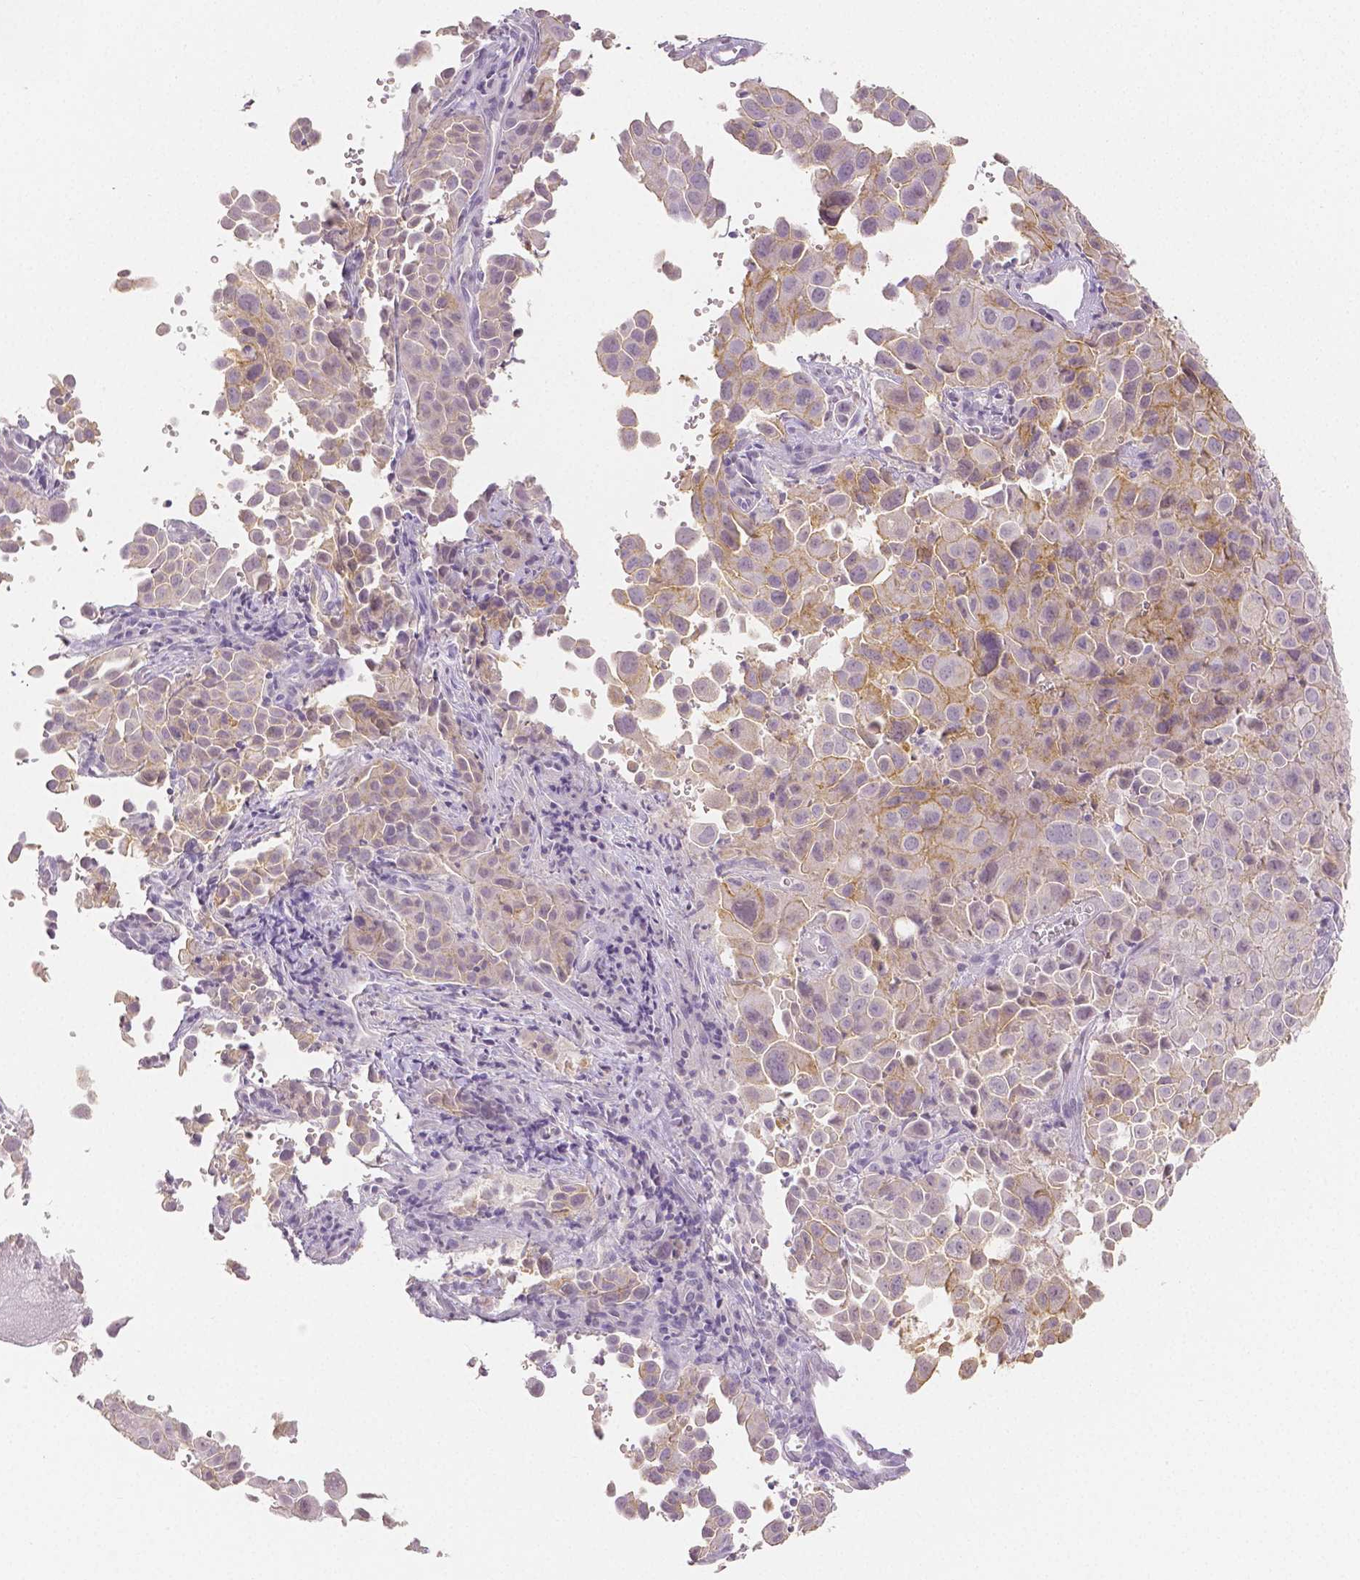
{"staining": {"intensity": "moderate", "quantity": "25%-75%", "location": "cytoplasmic/membranous"}, "tissue": "cervical cancer", "cell_type": "Tumor cells", "image_type": "cancer", "snomed": [{"axis": "morphology", "description": "Squamous cell carcinoma, NOS"}, {"axis": "topography", "description": "Cervix"}], "caption": "Protein positivity by immunohistochemistry exhibits moderate cytoplasmic/membranous staining in about 25%-75% of tumor cells in squamous cell carcinoma (cervical). (Stains: DAB in brown, nuclei in blue, Microscopy: brightfield microscopy at high magnification).", "gene": "OCLN", "patient": {"sex": "female", "age": 55}}